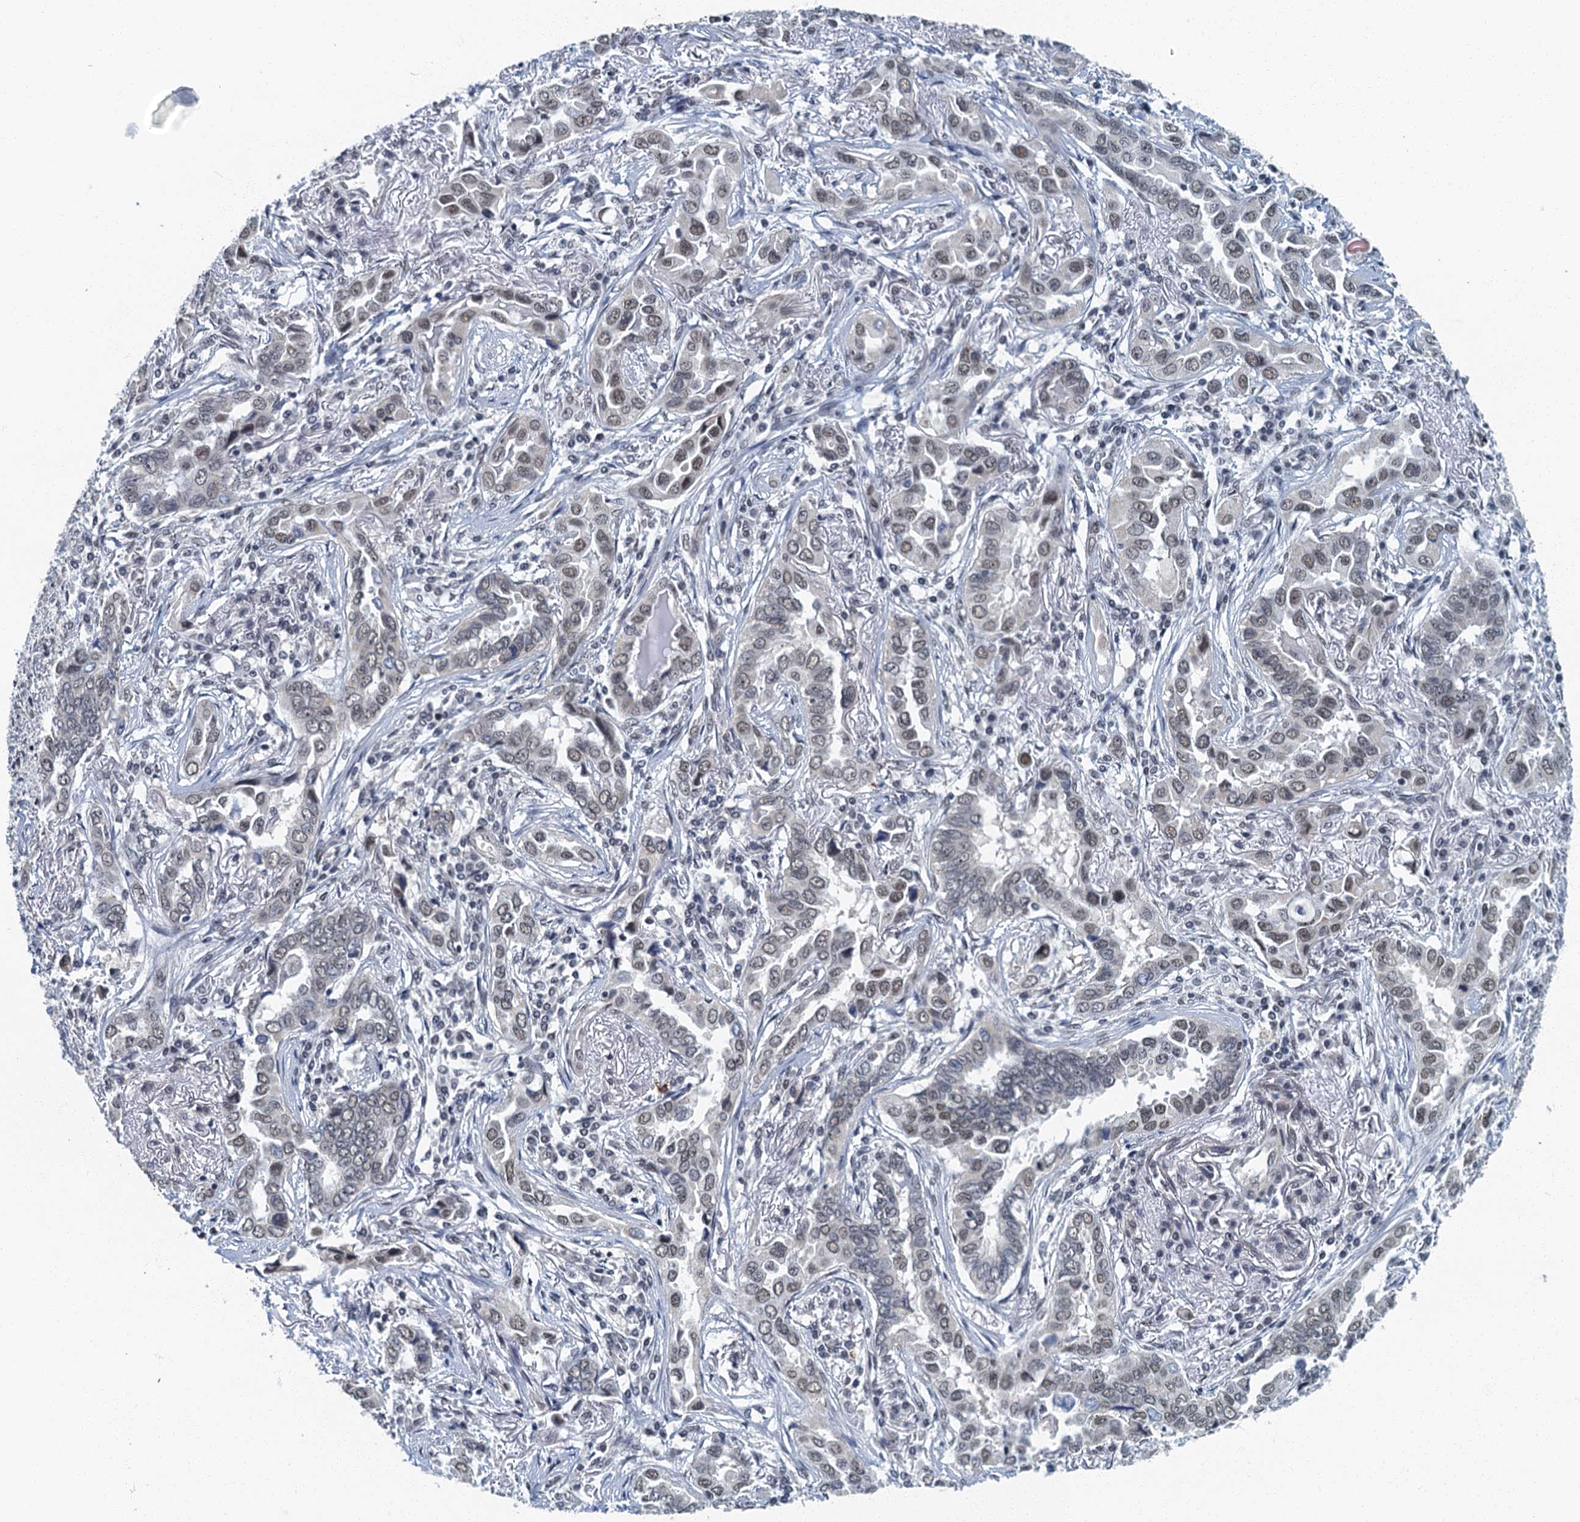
{"staining": {"intensity": "weak", "quantity": "25%-75%", "location": "nuclear"}, "tissue": "lung cancer", "cell_type": "Tumor cells", "image_type": "cancer", "snomed": [{"axis": "morphology", "description": "Adenocarcinoma, NOS"}, {"axis": "topography", "description": "Lung"}], "caption": "Approximately 25%-75% of tumor cells in human lung cancer reveal weak nuclear protein expression as visualized by brown immunohistochemical staining.", "gene": "GADL1", "patient": {"sex": "female", "age": 76}}